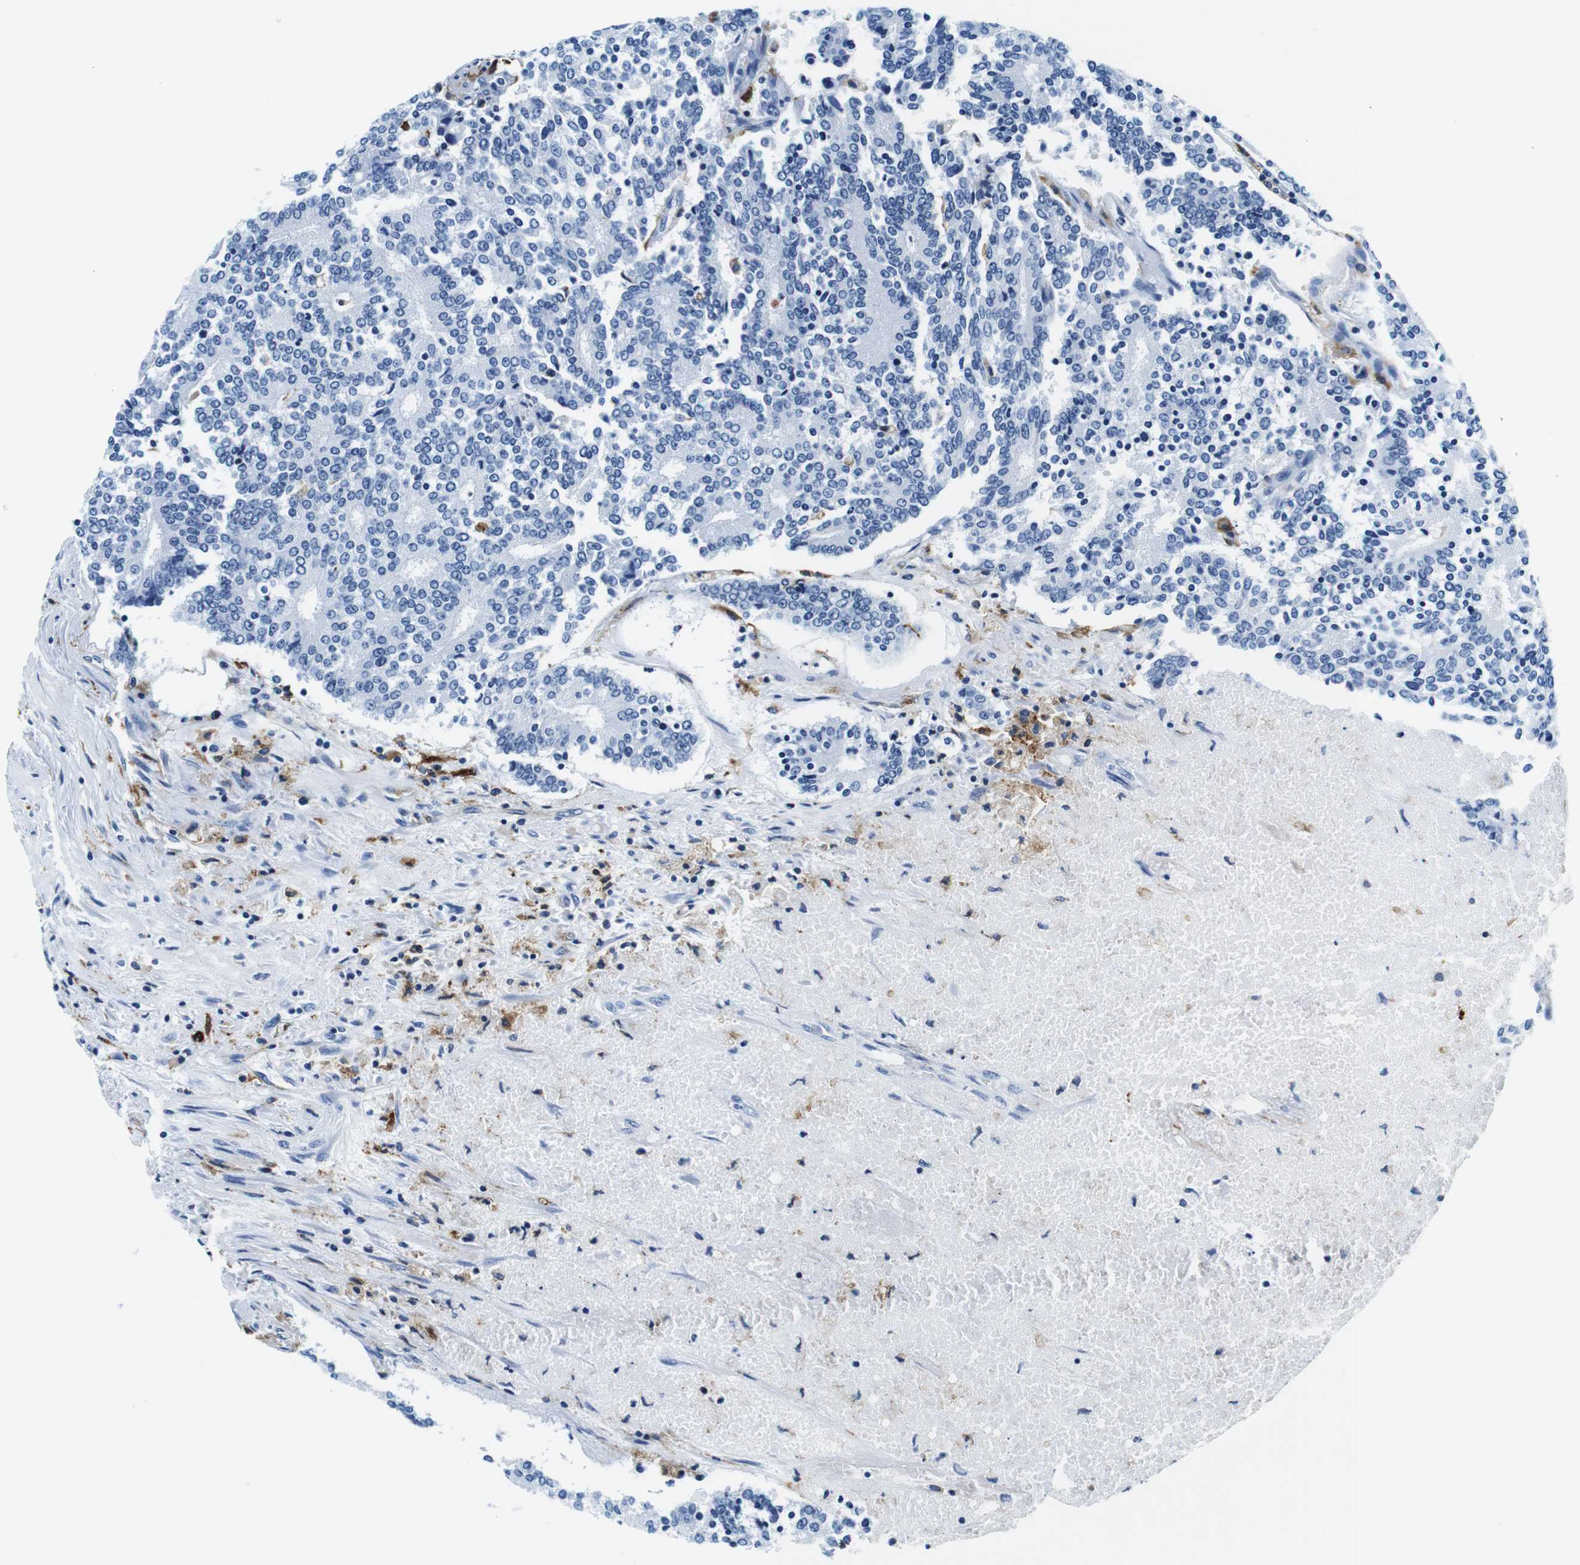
{"staining": {"intensity": "negative", "quantity": "none", "location": "none"}, "tissue": "prostate cancer", "cell_type": "Tumor cells", "image_type": "cancer", "snomed": [{"axis": "morphology", "description": "Normal tissue, NOS"}, {"axis": "morphology", "description": "Adenocarcinoma, High grade"}, {"axis": "topography", "description": "Prostate"}, {"axis": "topography", "description": "Seminal veicle"}], "caption": "High power microscopy image of an immunohistochemistry (IHC) micrograph of prostate cancer, revealing no significant staining in tumor cells. (Brightfield microscopy of DAB (3,3'-diaminobenzidine) immunohistochemistry at high magnification).", "gene": "HLA-DRB1", "patient": {"sex": "male", "age": 55}}